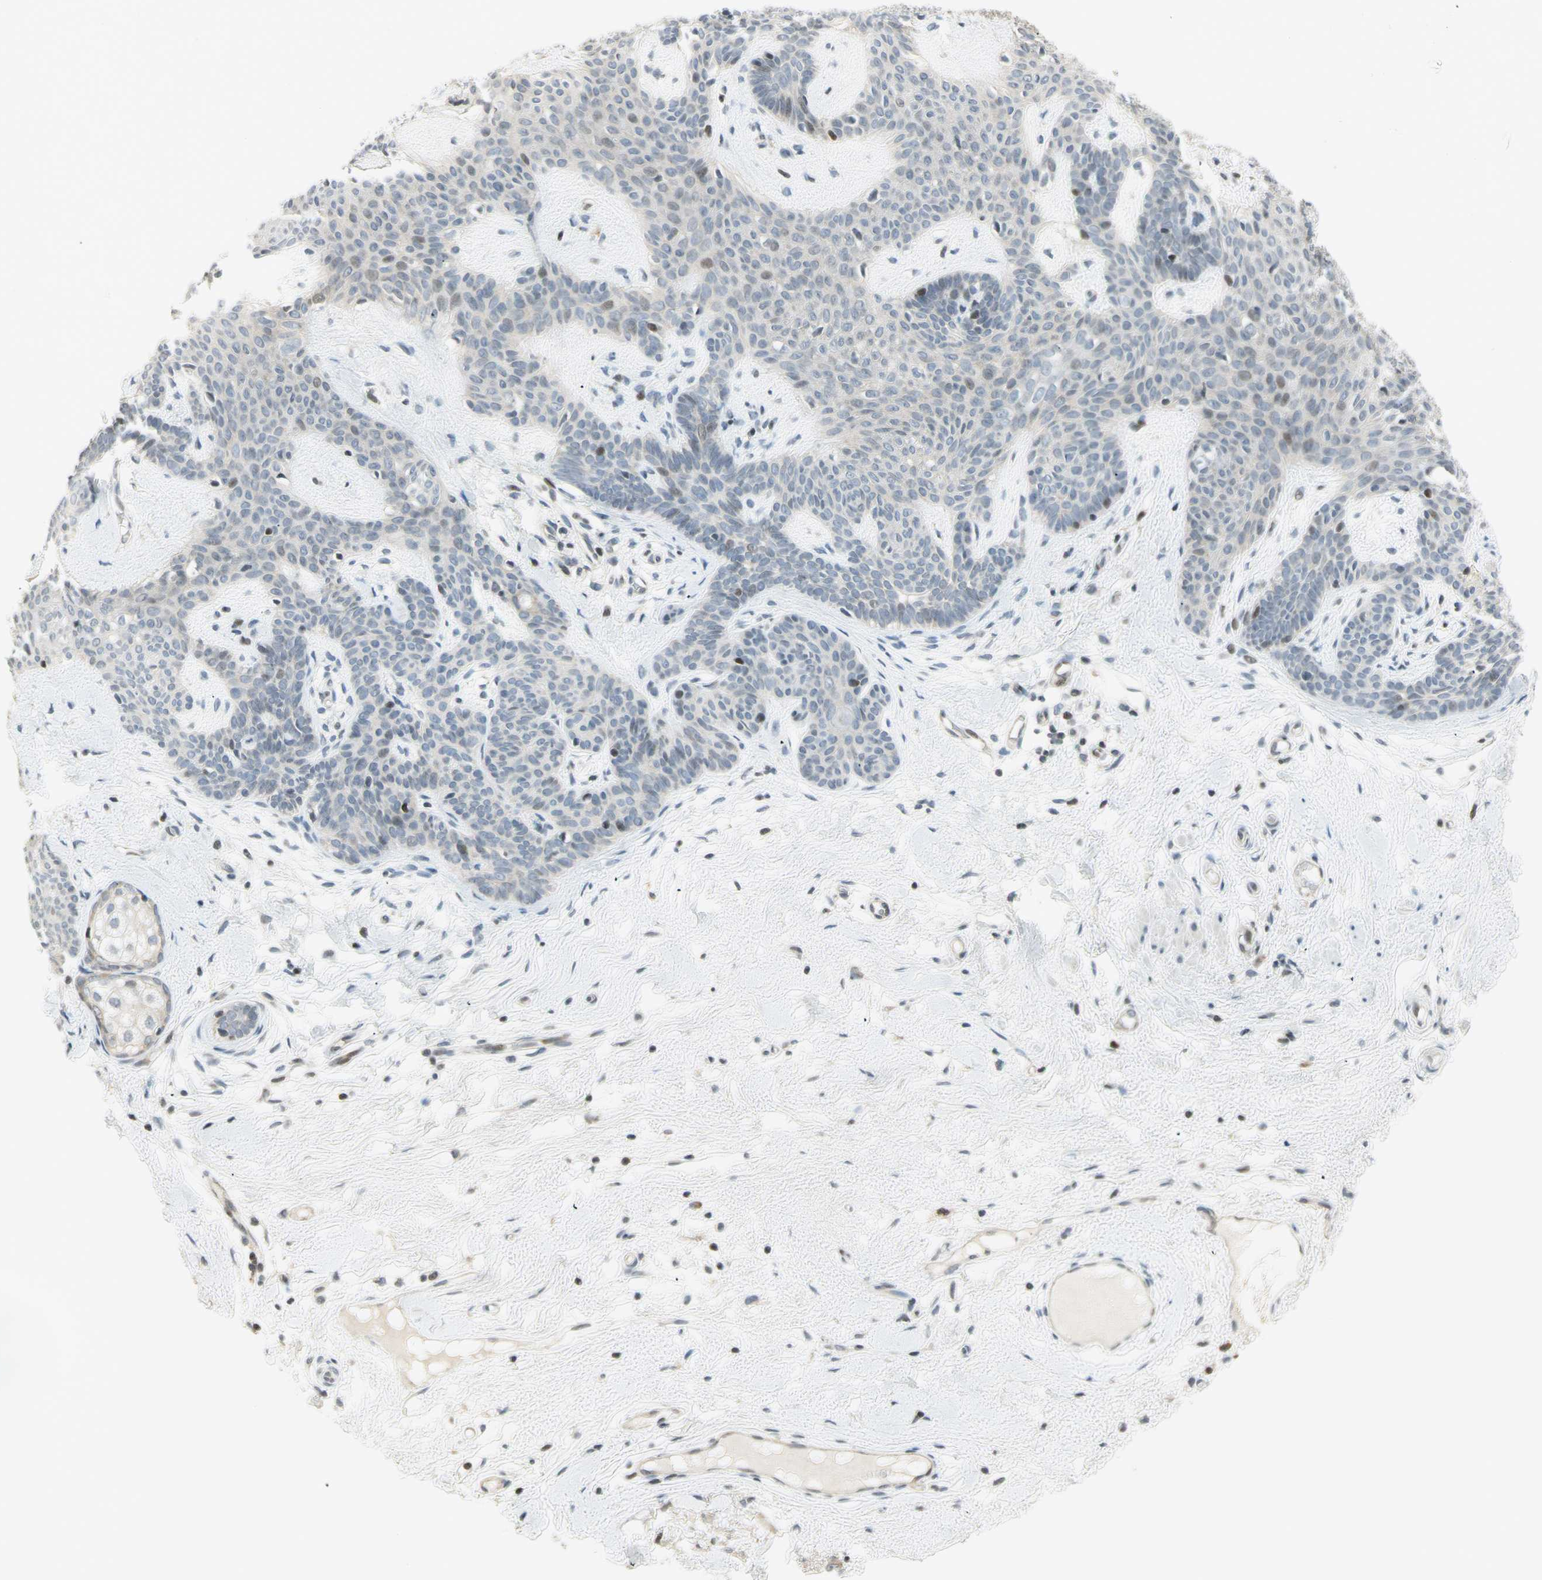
{"staining": {"intensity": "negative", "quantity": "none", "location": "none"}, "tissue": "skin cancer", "cell_type": "Tumor cells", "image_type": "cancer", "snomed": [{"axis": "morphology", "description": "Developmental malformation"}, {"axis": "morphology", "description": "Basal cell carcinoma"}, {"axis": "topography", "description": "Skin"}], "caption": "Immunohistochemistry of human skin cancer (basal cell carcinoma) displays no positivity in tumor cells.", "gene": "TPT1", "patient": {"sex": "female", "age": 62}}